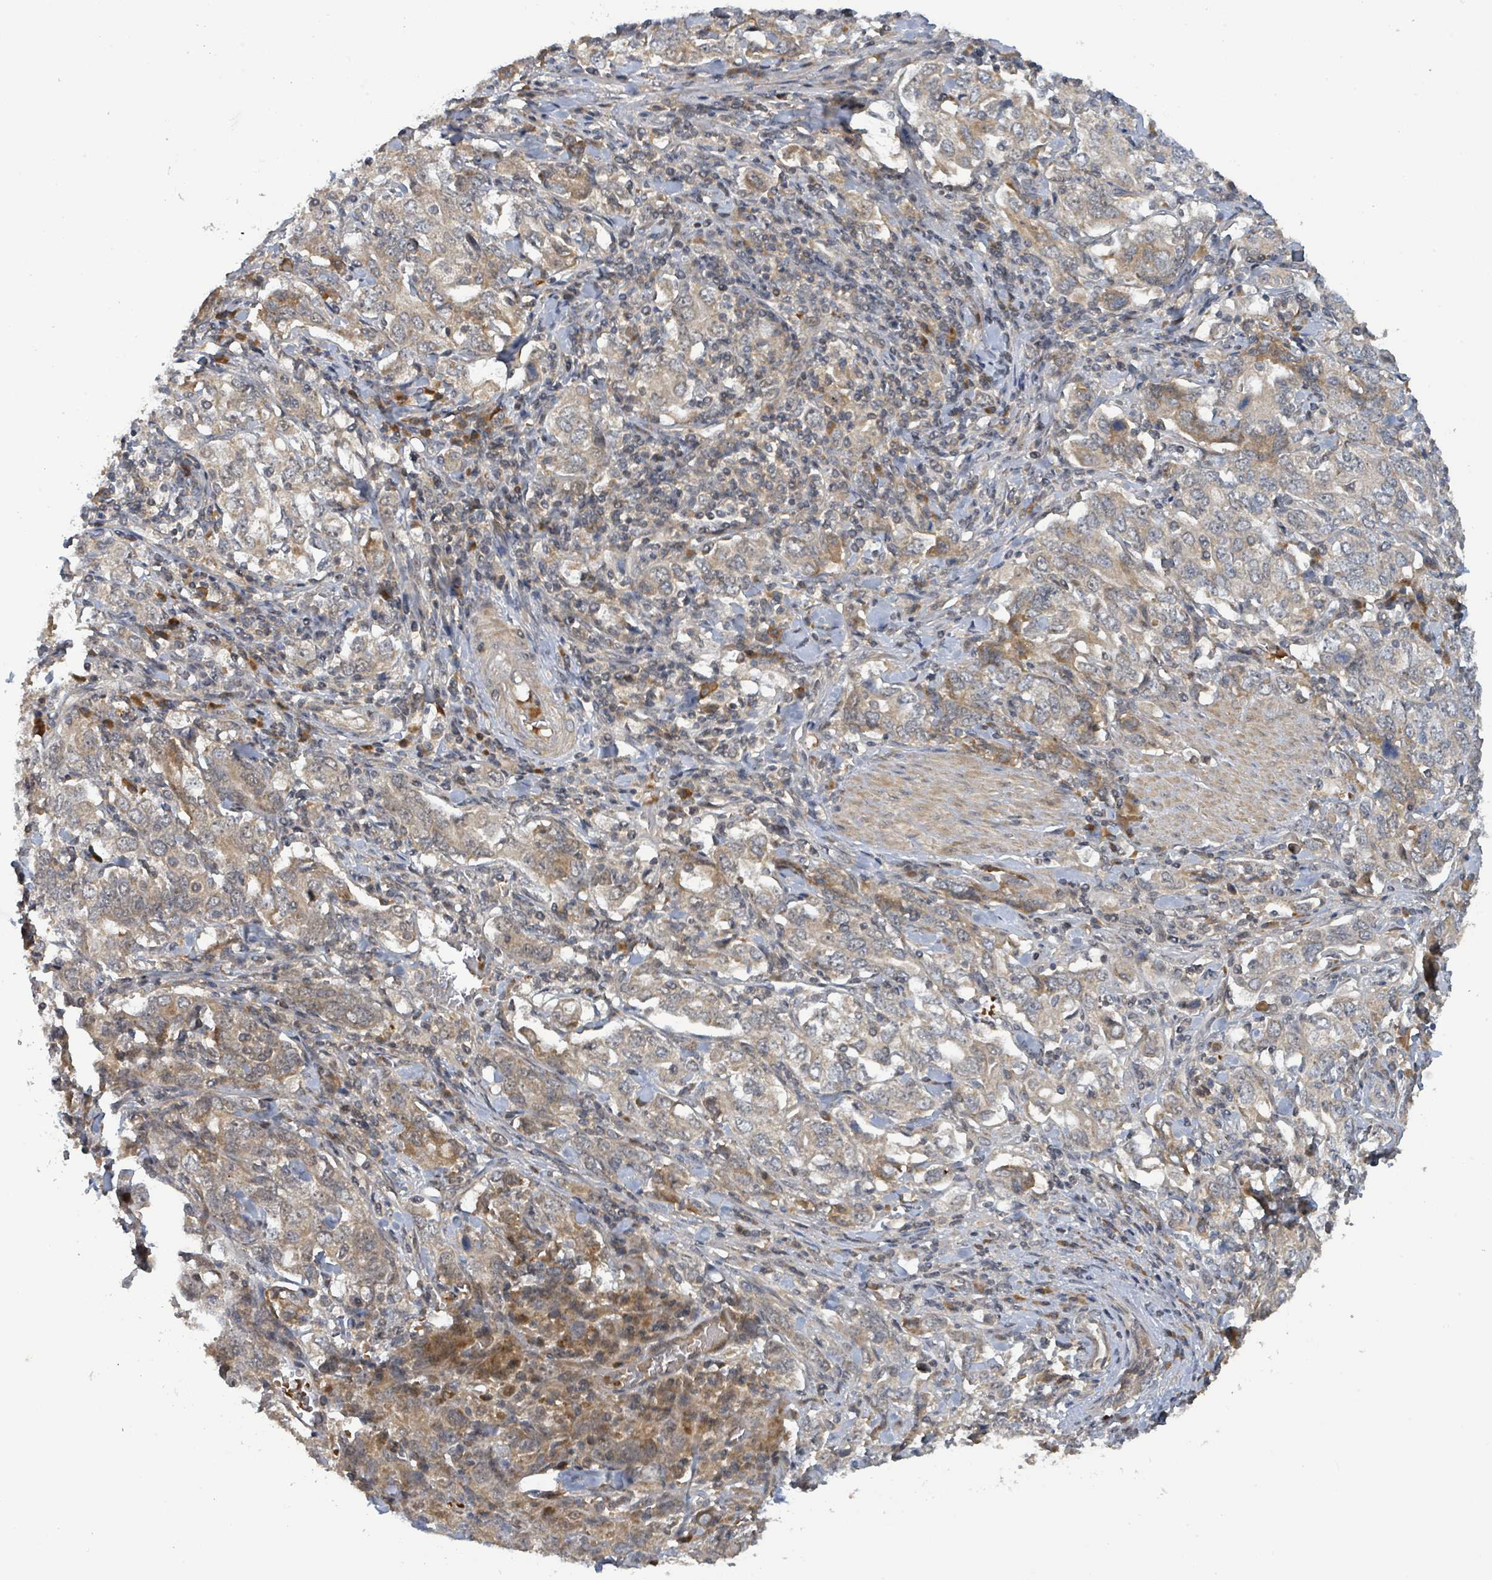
{"staining": {"intensity": "moderate", "quantity": "25%-75%", "location": "cytoplasmic/membranous"}, "tissue": "stomach cancer", "cell_type": "Tumor cells", "image_type": "cancer", "snomed": [{"axis": "morphology", "description": "Adenocarcinoma, NOS"}, {"axis": "topography", "description": "Stomach, upper"}, {"axis": "topography", "description": "Stomach"}], "caption": "Stomach adenocarcinoma stained with a brown dye shows moderate cytoplasmic/membranous positive staining in about 25%-75% of tumor cells.", "gene": "ITGA11", "patient": {"sex": "male", "age": 62}}